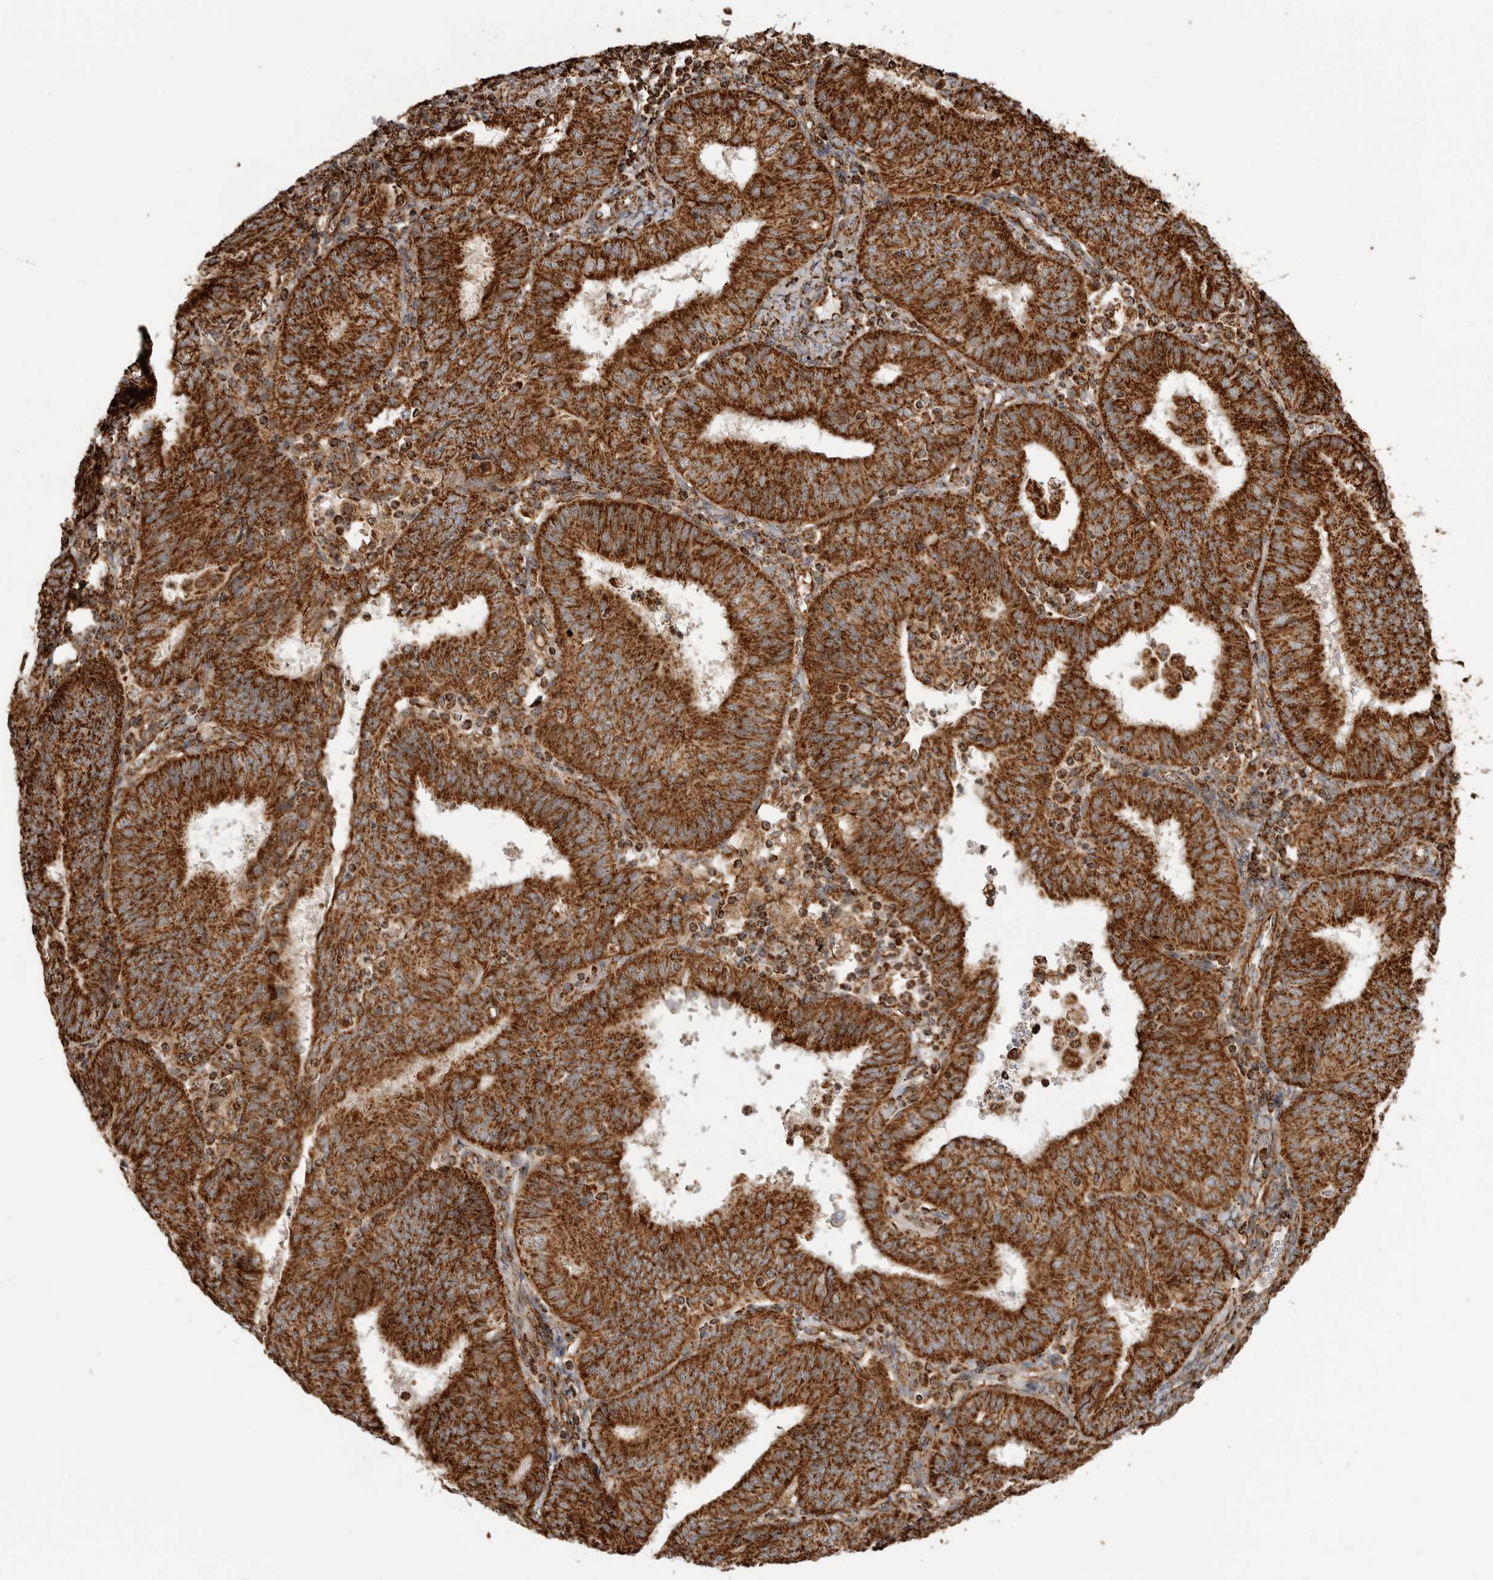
{"staining": {"intensity": "strong", "quantity": ">75%", "location": "cytoplasmic/membranous"}, "tissue": "endometrial cancer", "cell_type": "Tumor cells", "image_type": "cancer", "snomed": [{"axis": "morphology", "description": "Adenocarcinoma, NOS"}, {"axis": "topography", "description": "Endometrium"}], "caption": "Protein expression analysis of human endometrial cancer (adenocarcinoma) reveals strong cytoplasmic/membranous staining in approximately >75% of tumor cells.", "gene": "BMP2K", "patient": {"sex": "female", "age": 58}}